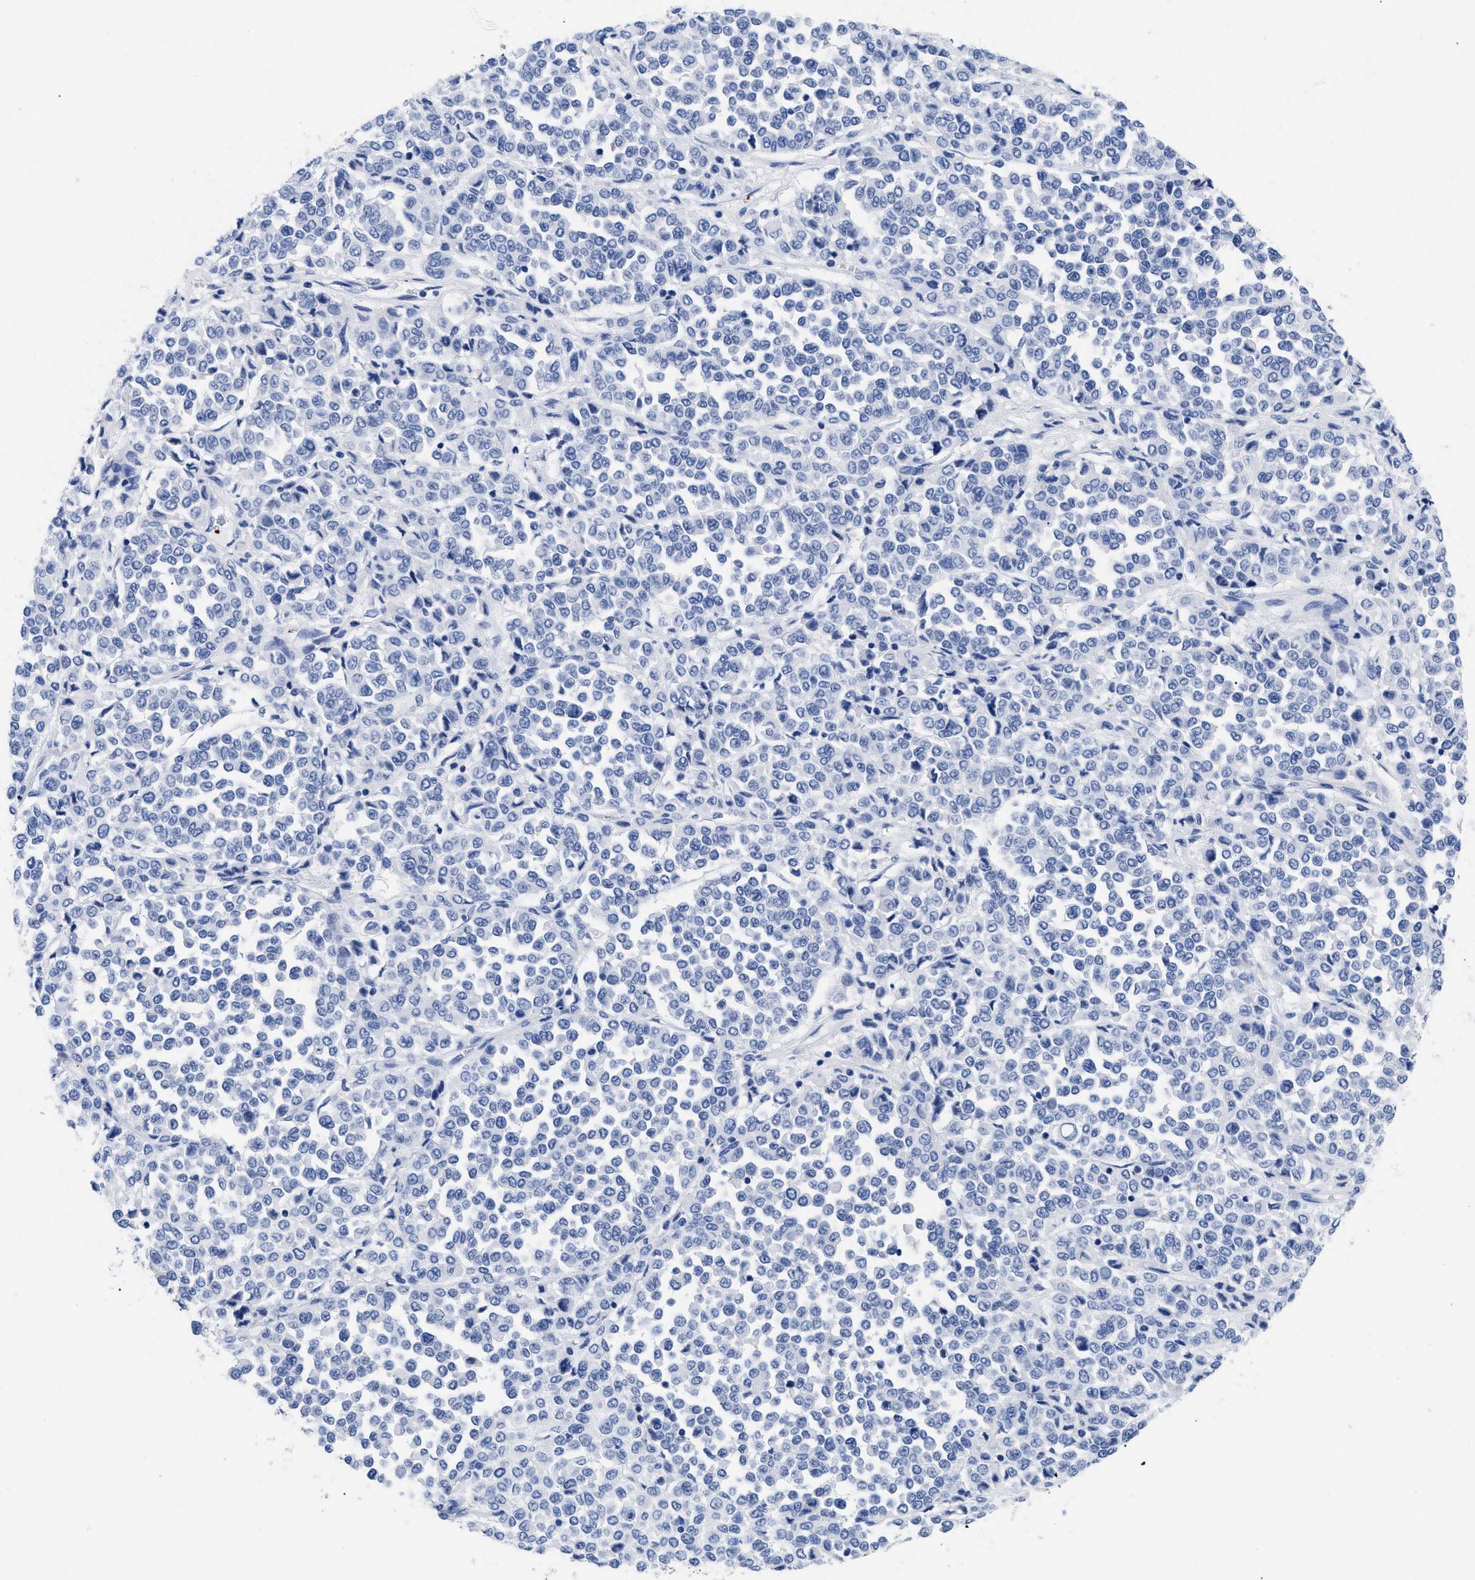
{"staining": {"intensity": "negative", "quantity": "none", "location": "none"}, "tissue": "melanoma", "cell_type": "Tumor cells", "image_type": "cancer", "snomed": [{"axis": "morphology", "description": "Malignant melanoma, Metastatic site"}, {"axis": "topography", "description": "Pancreas"}], "caption": "Protein analysis of melanoma shows no significant expression in tumor cells.", "gene": "TREML1", "patient": {"sex": "female", "age": 30}}